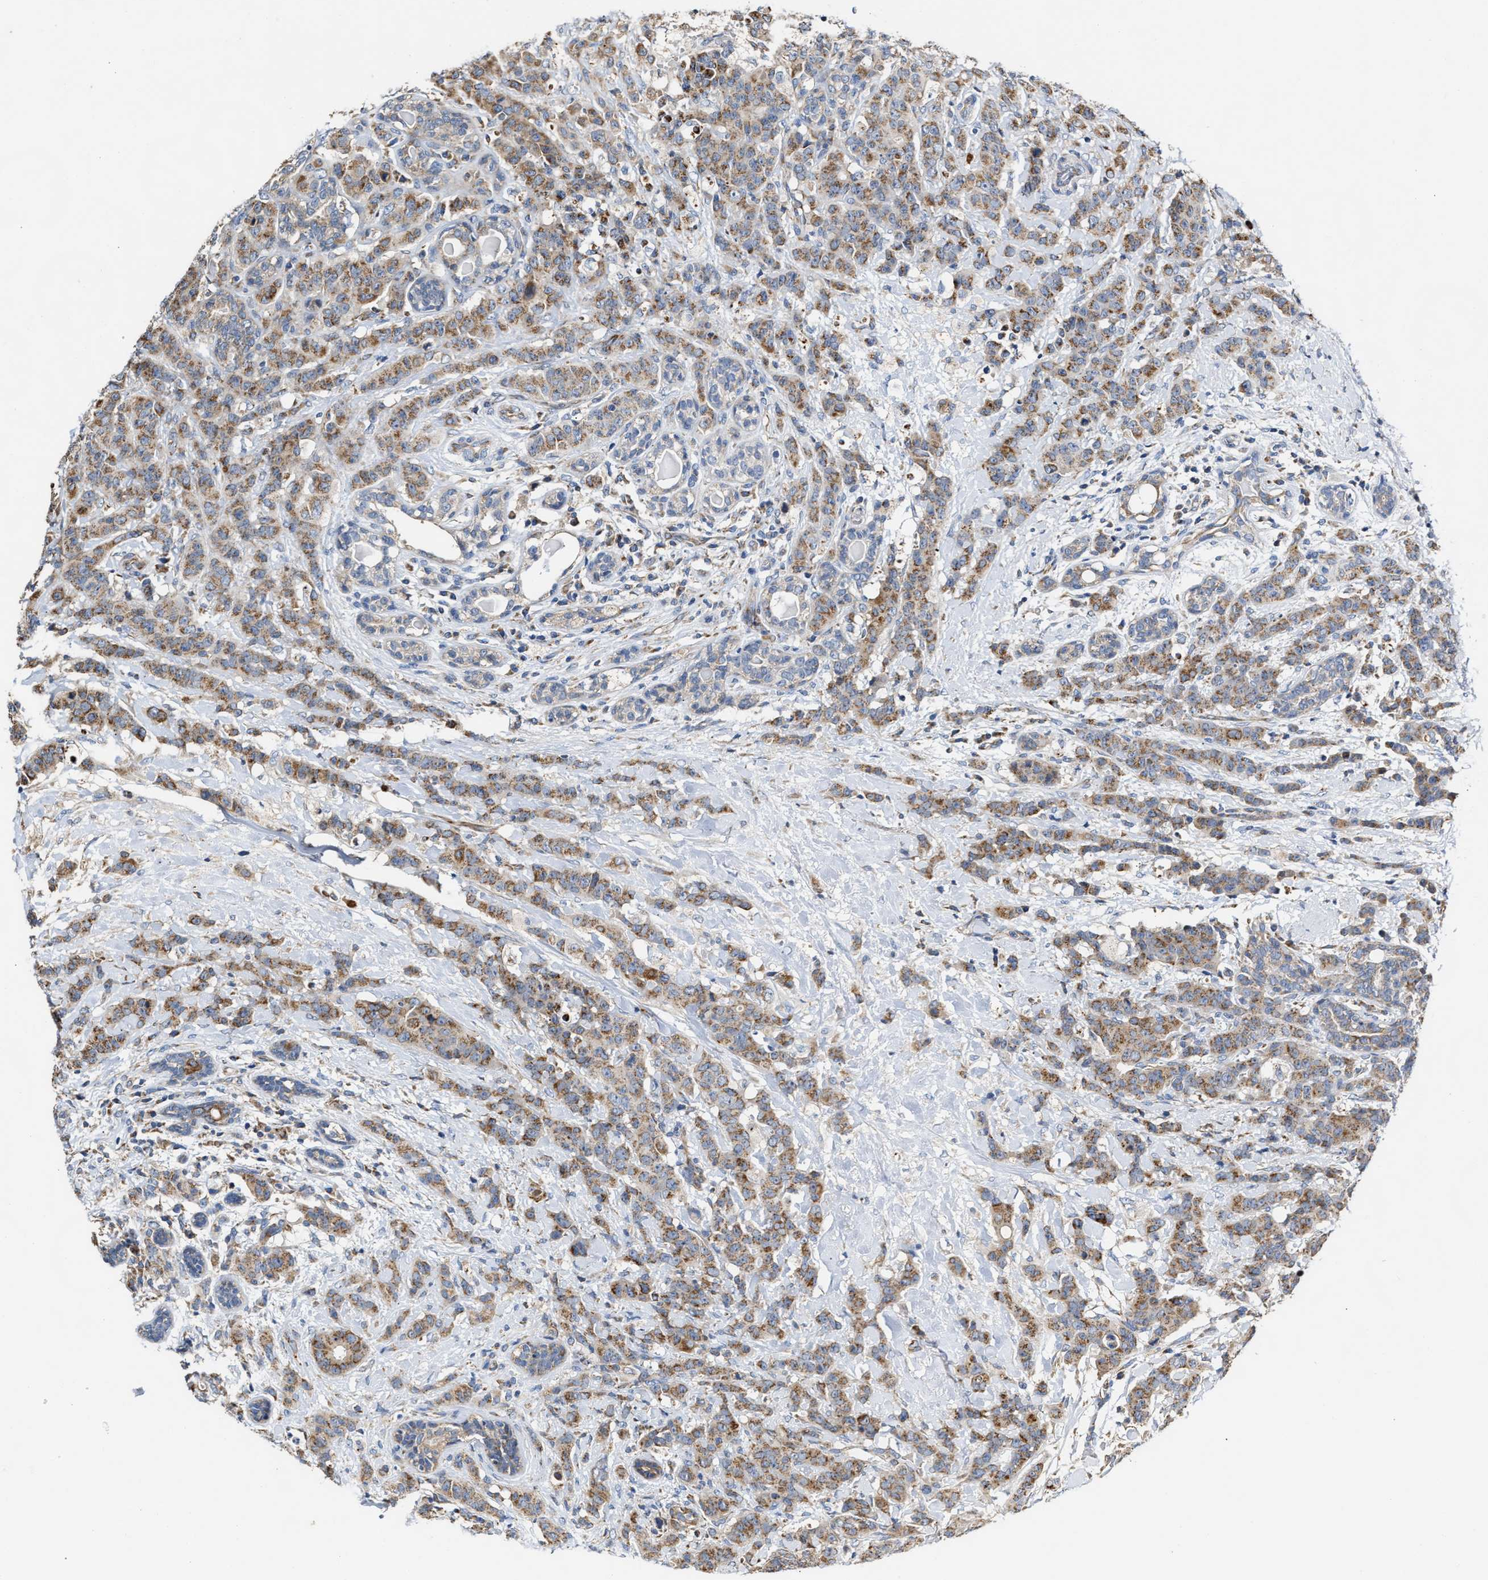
{"staining": {"intensity": "moderate", "quantity": ">75%", "location": "cytoplasmic/membranous"}, "tissue": "breast cancer", "cell_type": "Tumor cells", "image_type": "cancer", "snomed": [{"axis": "morphology", "description": "Normal tissue, NOS"}, {"axis": "morphology", "description": "Duct carcinoma"}, {"axis": "topography", "description": "Breast"}], "caption": "Breast infiltrating ductal carcinoma stained with DAB IHC reveals medium levels of moderate cytoplasmic/membranous expression in about >75% of tumor cells. The protein is stained brown, and the nuclei are stained in blue (DAB IHC with brightfield microscopy, high magnification).", "gene": "MALSU1", "patient": {"sex": "female", "age": 40}}